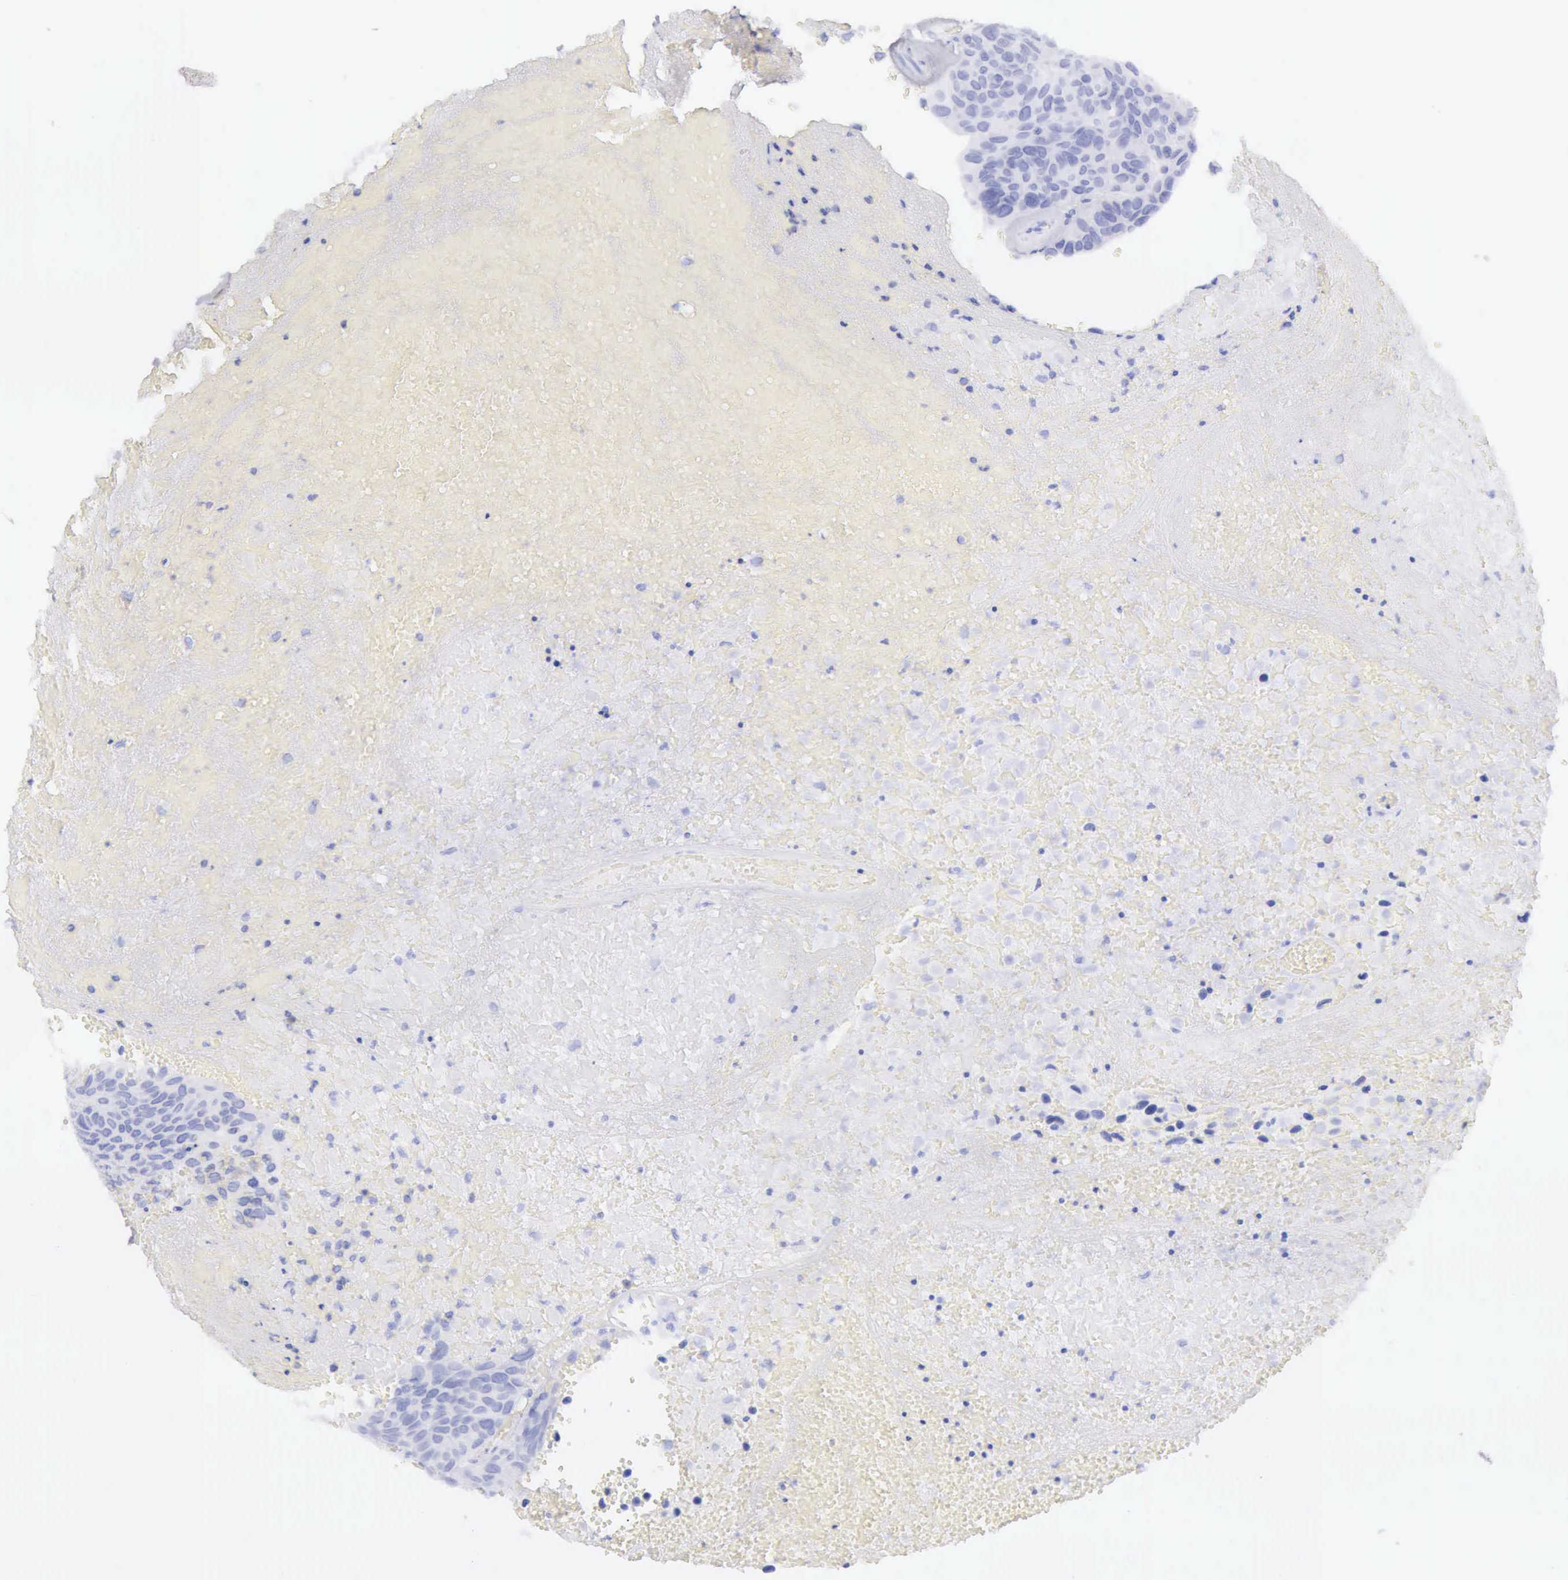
{"staining": {"intensity": "negative", "quantity": "none", "location": "none"}, "tissue": "urothelial cancer", "cell_type": "Tumor cells", "image_type": "cancer", "snomed": [{"axis": "morphology", "description": "Urothelial carcinoma, High grade"}, {"axis": "topography", "description": "Urinary bladder"}], "caption": "There is no significant staining in tumor cells of high-grade urothelial carcinoma.", "gene": "ARHGAP4", "patient": {"sex": "male", "age": 66}}